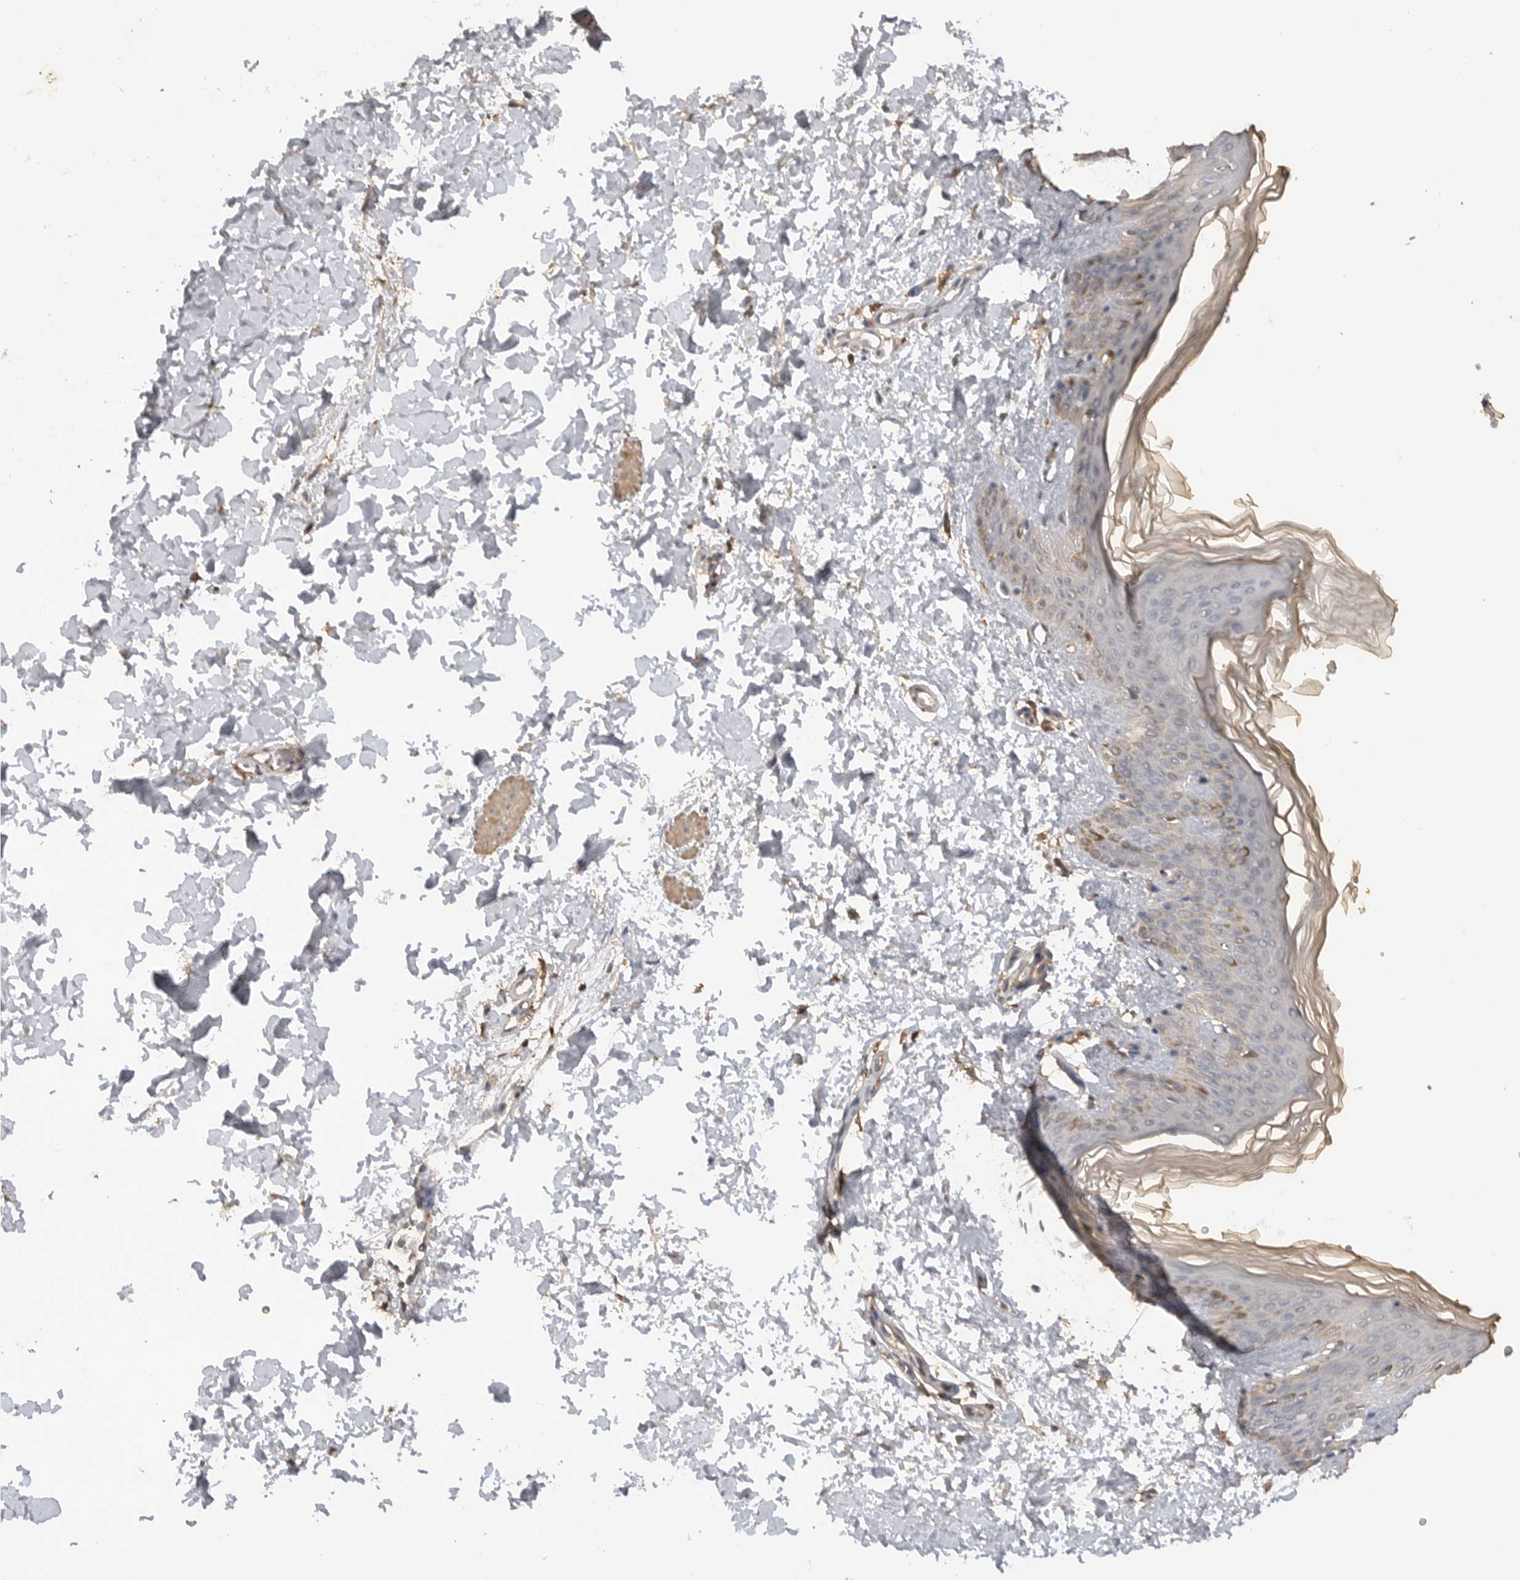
{"staining": {"intensity": "moderate", "quantity": ">75%", "location": "cytoplasmic/membranous"}, "tissue": "skin", "cell_type": "Fibroblasts", "image_type": "normal", "snomed": [{"axis": "morphology", "description": "Normal tissue, NOS"}, {"axis": "morphology", "description": "Neoplasm, benign, NOS"}, {"axis": "topography", "description": "Skin"}, {"axis": "topography", "description": "Soft tissue"}], "caption": "Skin stained with DAB (3,3'-diaminobenzidine) immunohistochemistry displays medium levels of moderate cytoplasmic/membranous positivity in about >75% of fibroblasts.", "gene": "MAP2K1", "patient": {"sex": "male", "age": 26}}